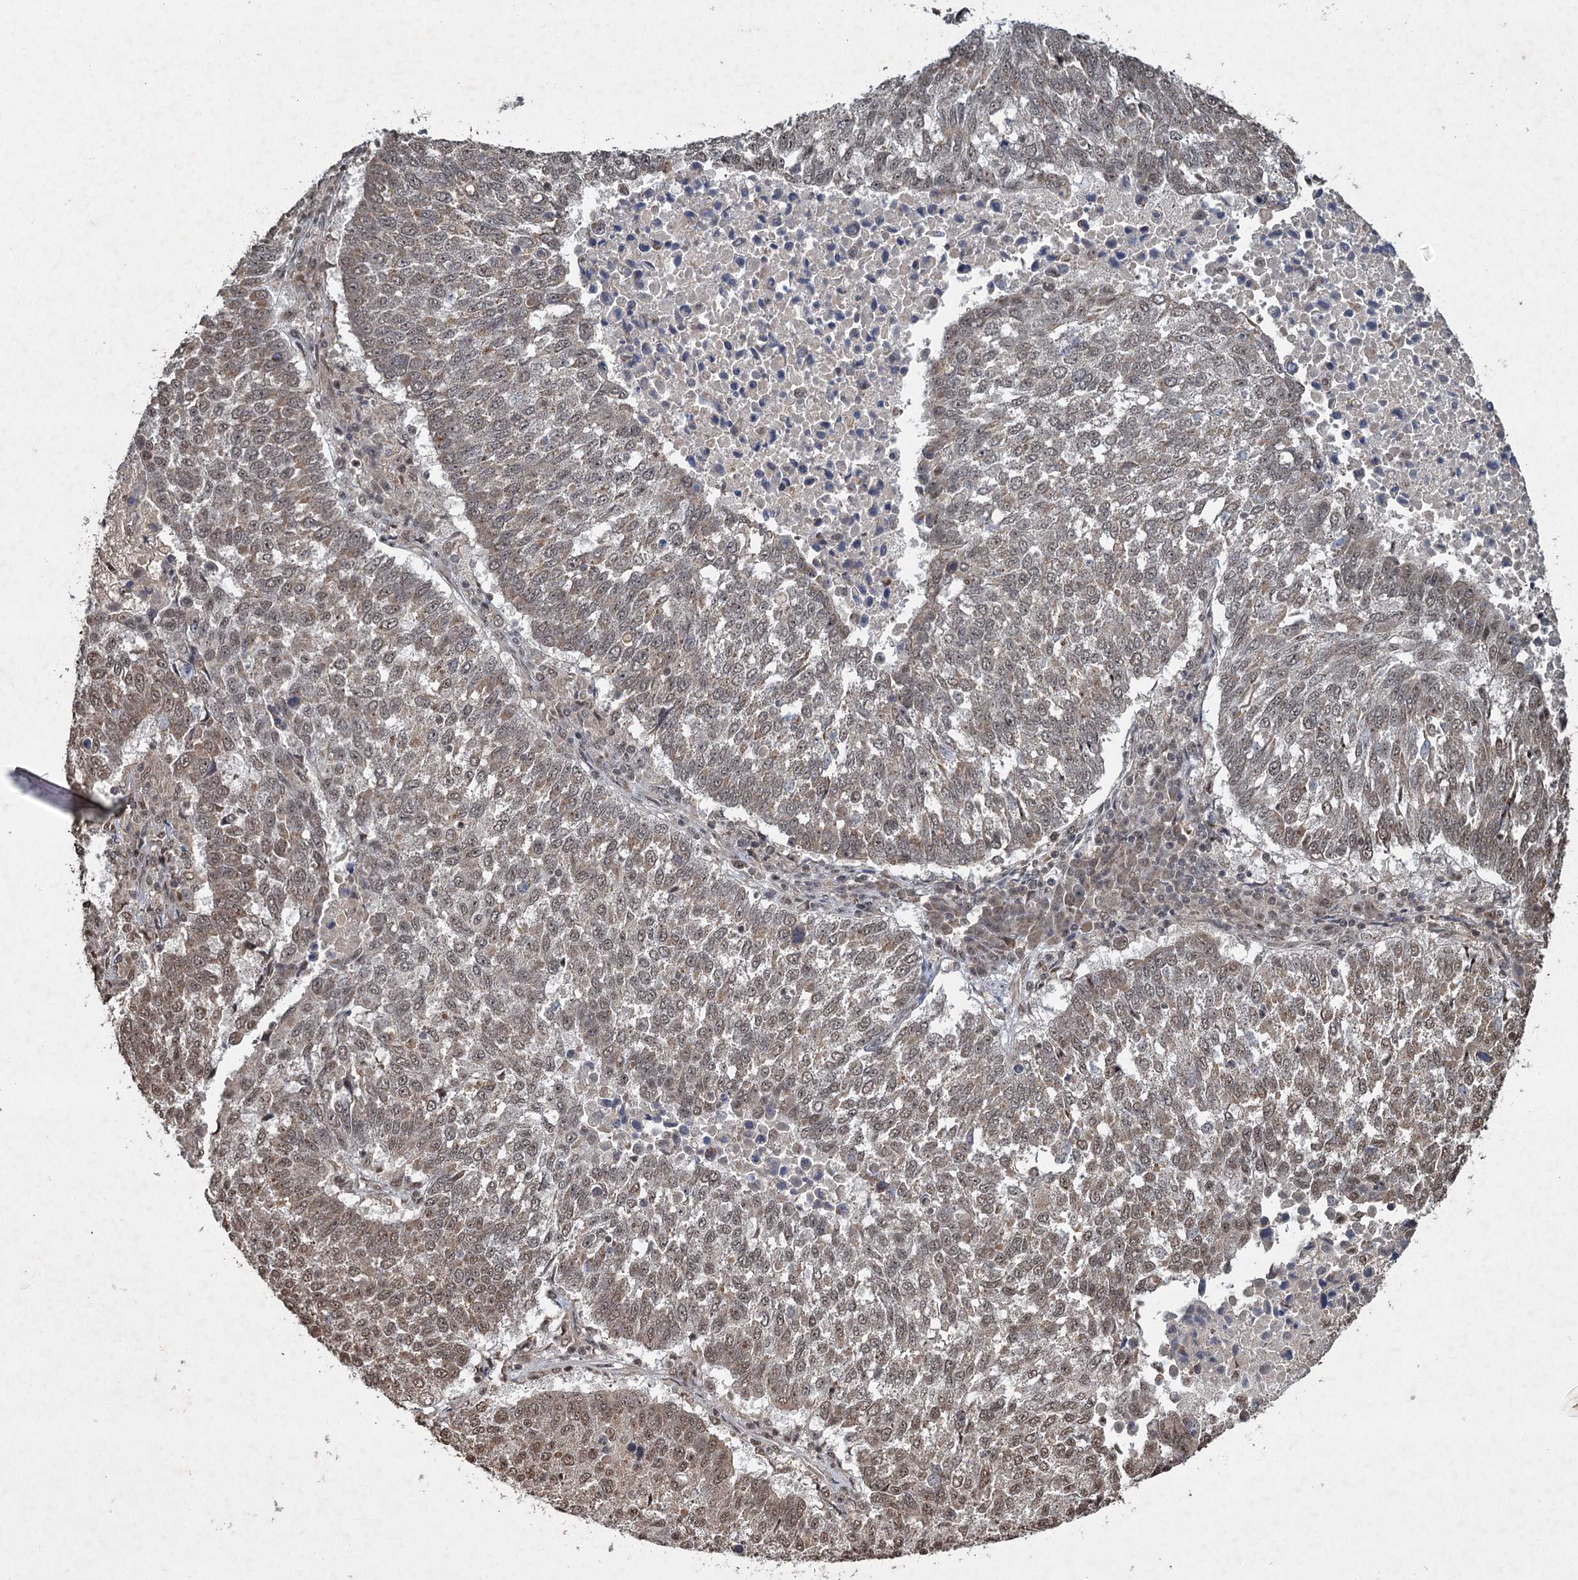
{"staining": {"intensity": "weak", "quantity": "25%-75%", "location": "cytoplasmic/membranous,nuclear"}, "tissue": "lung cancer", "cell_type": "Tumor cells", "image_type": "cancer", "snomed": [{"axis": "morphology", "description": "Squamous cell carcinoma, NOS"}, {"axis": "topography", "description": "Lung"}], "caption": "Immunohistochemical staining of human squamous cell carcinoma (lung) shows weak cytoplasmic/membranous and nuclear protein staining in approximately 25%-75% of tumor cells.", "gene": "REP15", "patient": {"sex": "male", "age": 73}}